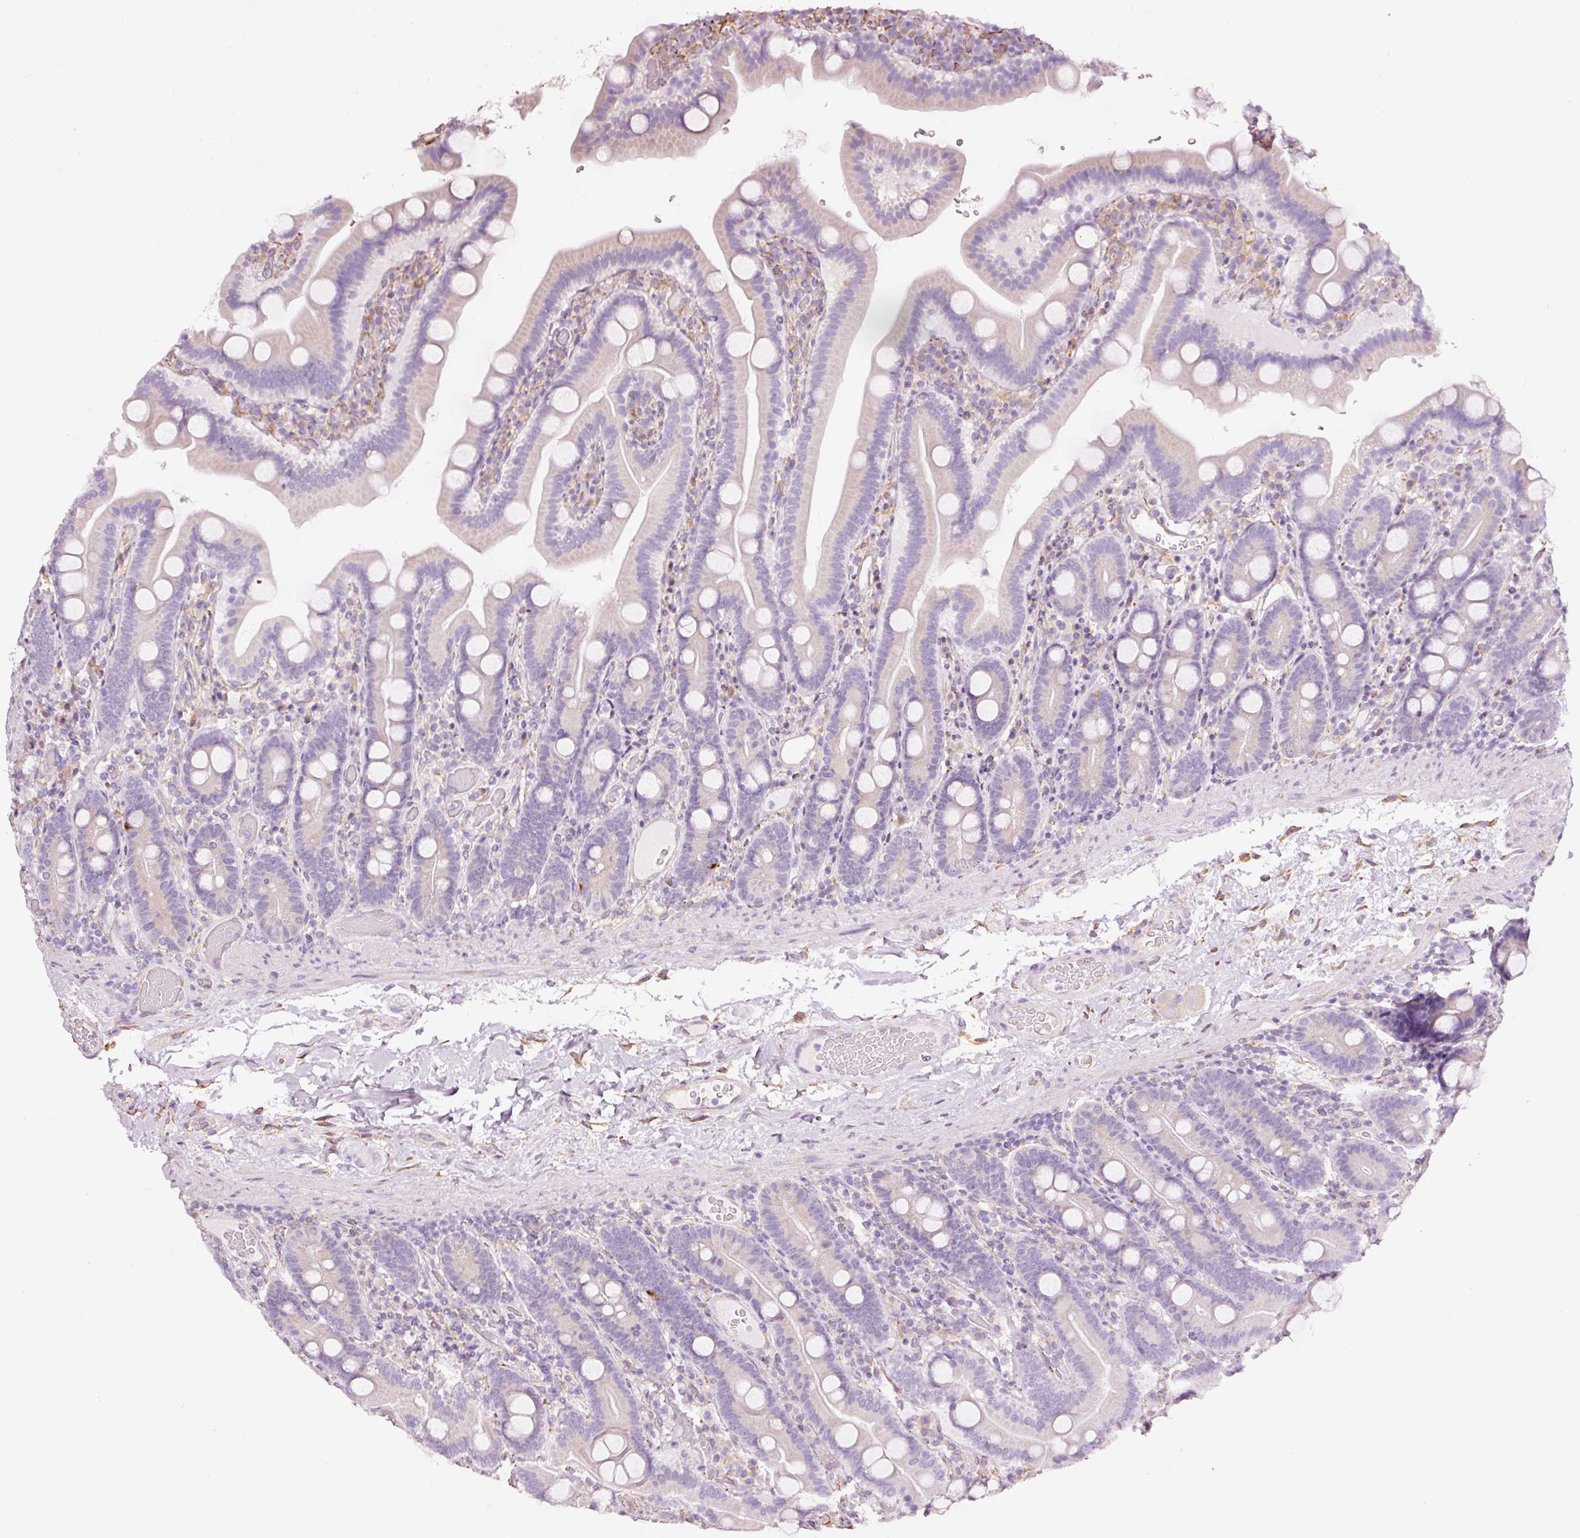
{"staining": {"intensity": "weak", "quantity": "<25%", "location": "cytoplasmic/membranous"}, "tissue": "duodenum", "cell_type": "Glandular cells", "image_type": "normal", "snomed": [{"axis": "morphology", "description": "Normal tissue, NOS"}, {"axis": "topography", "description": "Duodenum"}], "caption": "This is an immunohistochemistry (IHC) image of normal duodenum. There is no staining in glandular cells.", "gene": "GCG", "patient": {"sex": "male", "age": 55}}